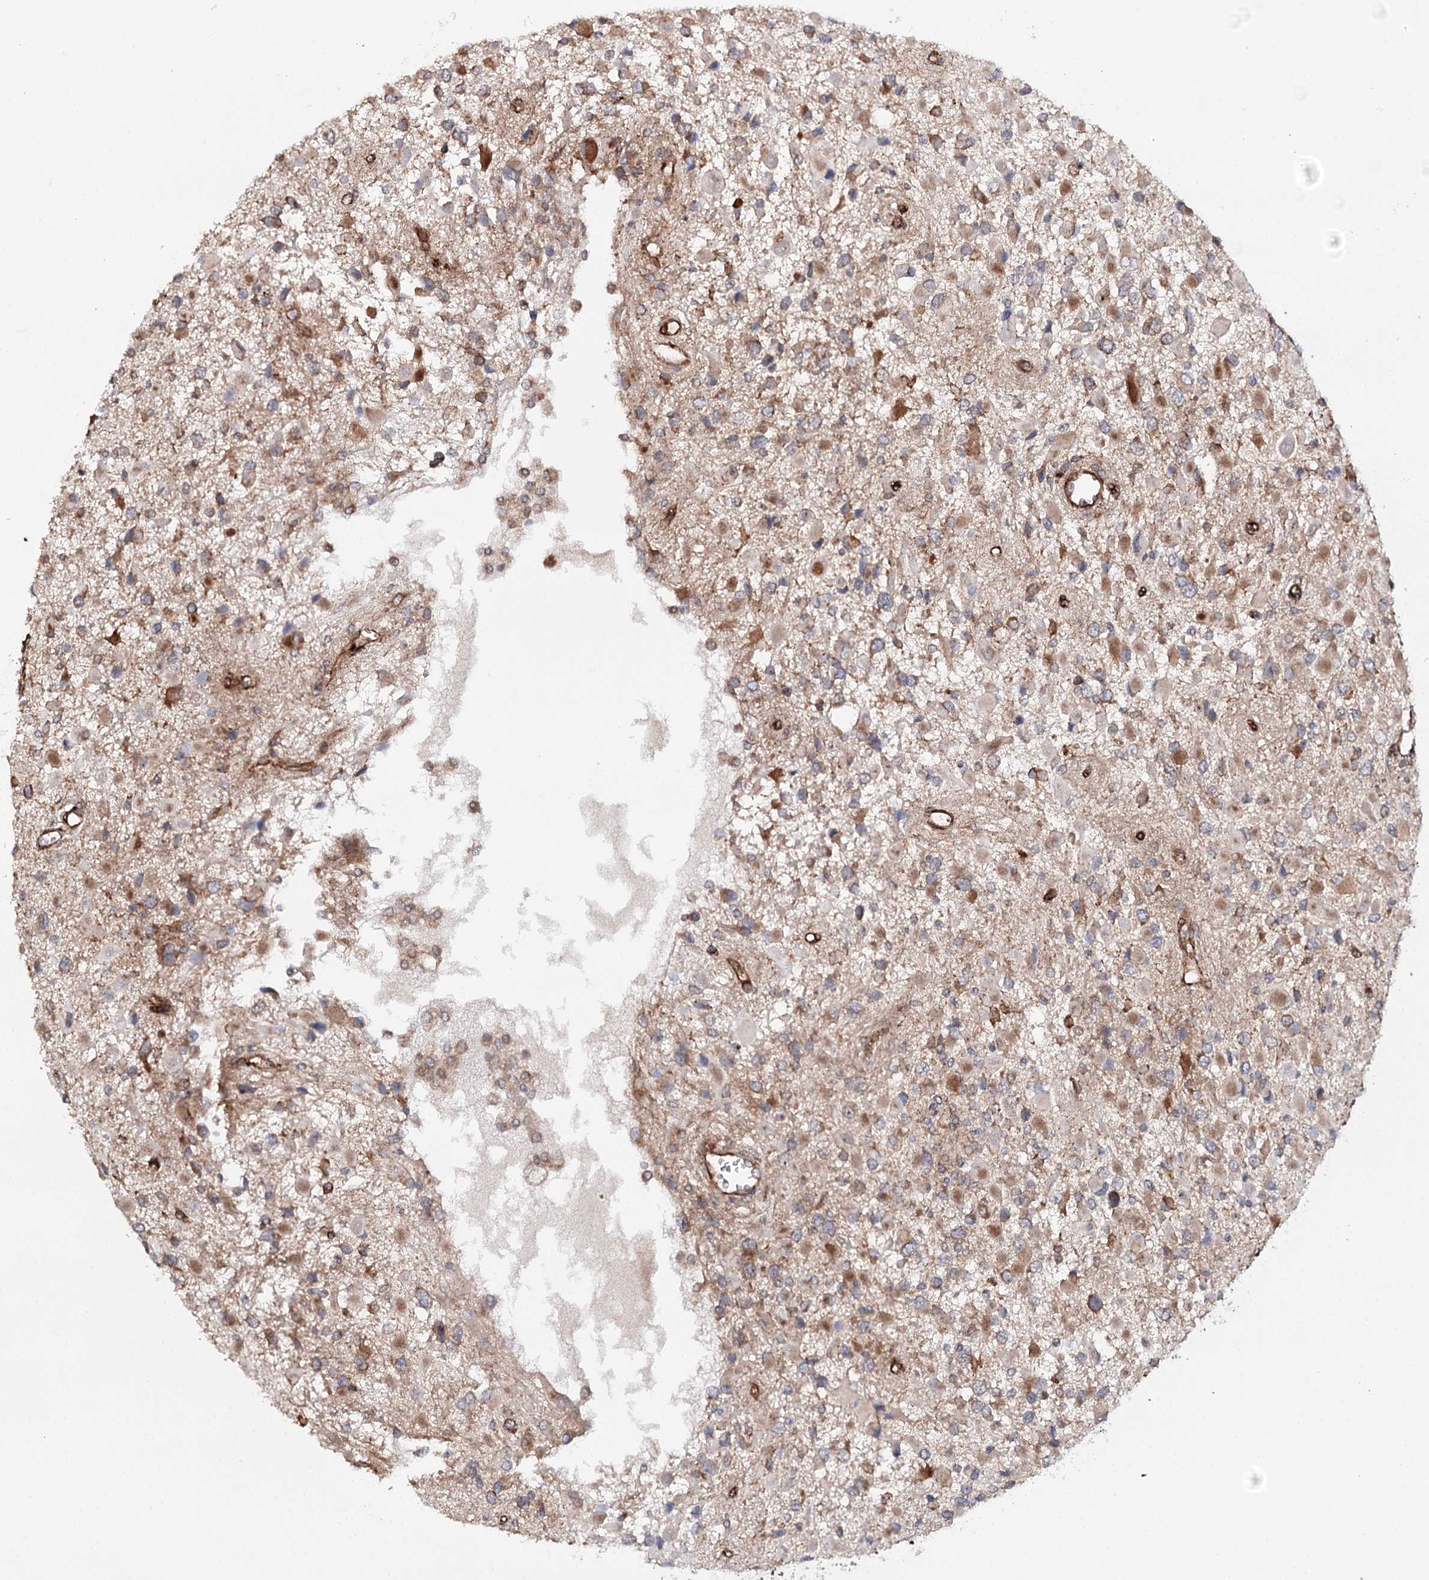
{"staining": {"intensity": "moderate", "quantity": "25%-75%", "location": "cytoplasmic/membranous"}, "tissue": "glioma", "cell_type": "Tumor cells", "image_type": "cancer", "snomed": [{"axis": "morphology", "description": "Glioma, malignant, High grade"}, {"axis": "topography", "description": "Brain"}], "caption": "An IHC image of neoplastic tissue is shown. Protein staining in brown labels moderate cytoplasmic/membranous positivity in glioma within tumor cells. The staining was performed using DAB to visualize the protein expression in brown, while the nuclei were stained in blue with hematoxylin (Magnification: 20x).", "gene": "MKNK1", "patient": {"sex": "male", "age": 53}}